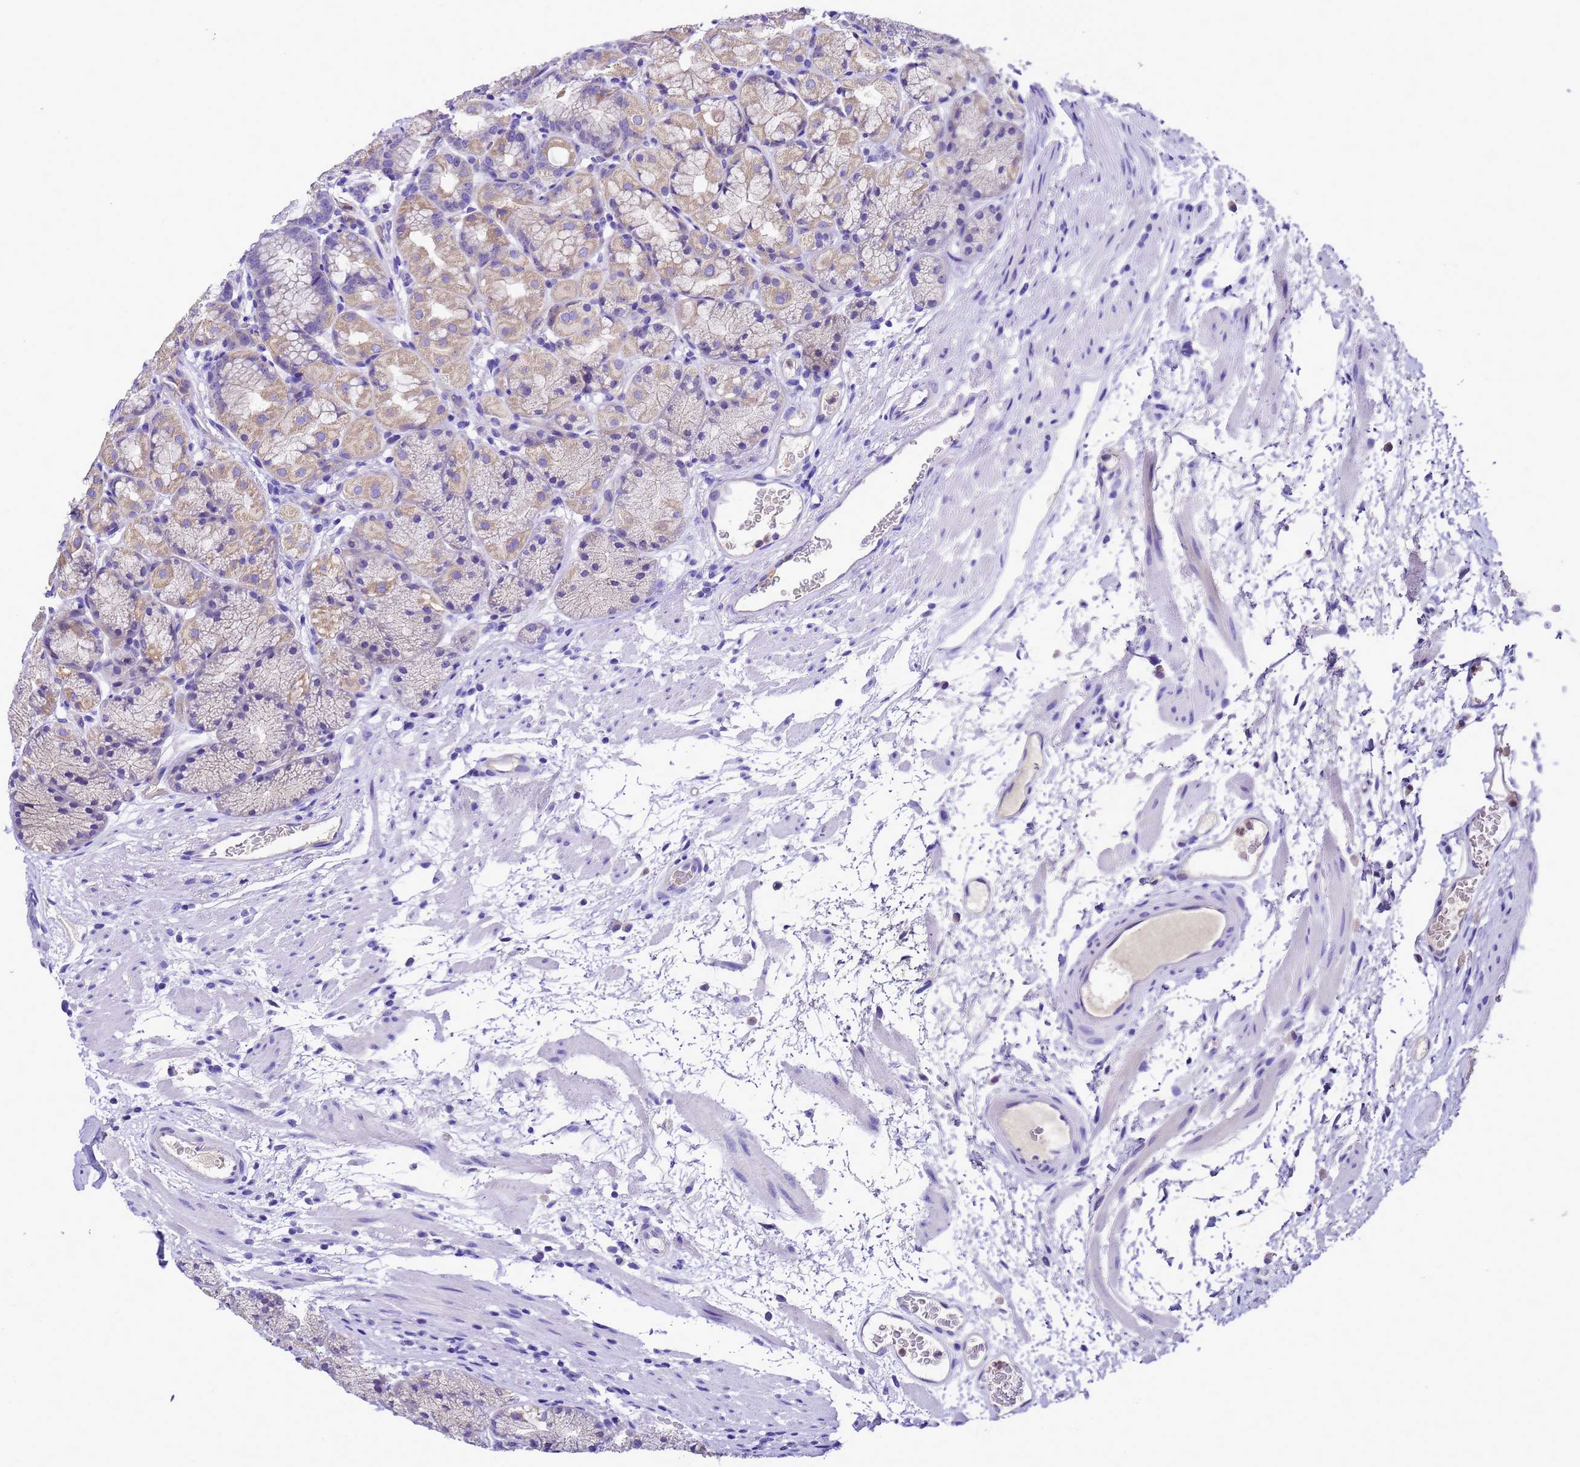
{"staining": {"intensity": "weak", "quantity": "25%-75%", "location": "cytoplasmic/membranous"}, "tissue": "stomach", "cell_type": "Glandular cells", "image_type": "normal", "snomed": [{"axis": "morphology", "description": "Normal tissue, NOS"}, {"axis": "topography", "description": "Stomach"}], "caption": "IHC staining of normal stomach, which reveals low levels of weak cytoplasmic/membranous staining in about 25%-75% of glandular cells indicating weak cytoplasmic/membranous protein positivity. The staining was performed using DAB (brown) for protein detection and nuclei were counterstained in hematoxylin (blue).", "gene": "UGT2A1", "patient": {"sex": "male", "age": 63}}